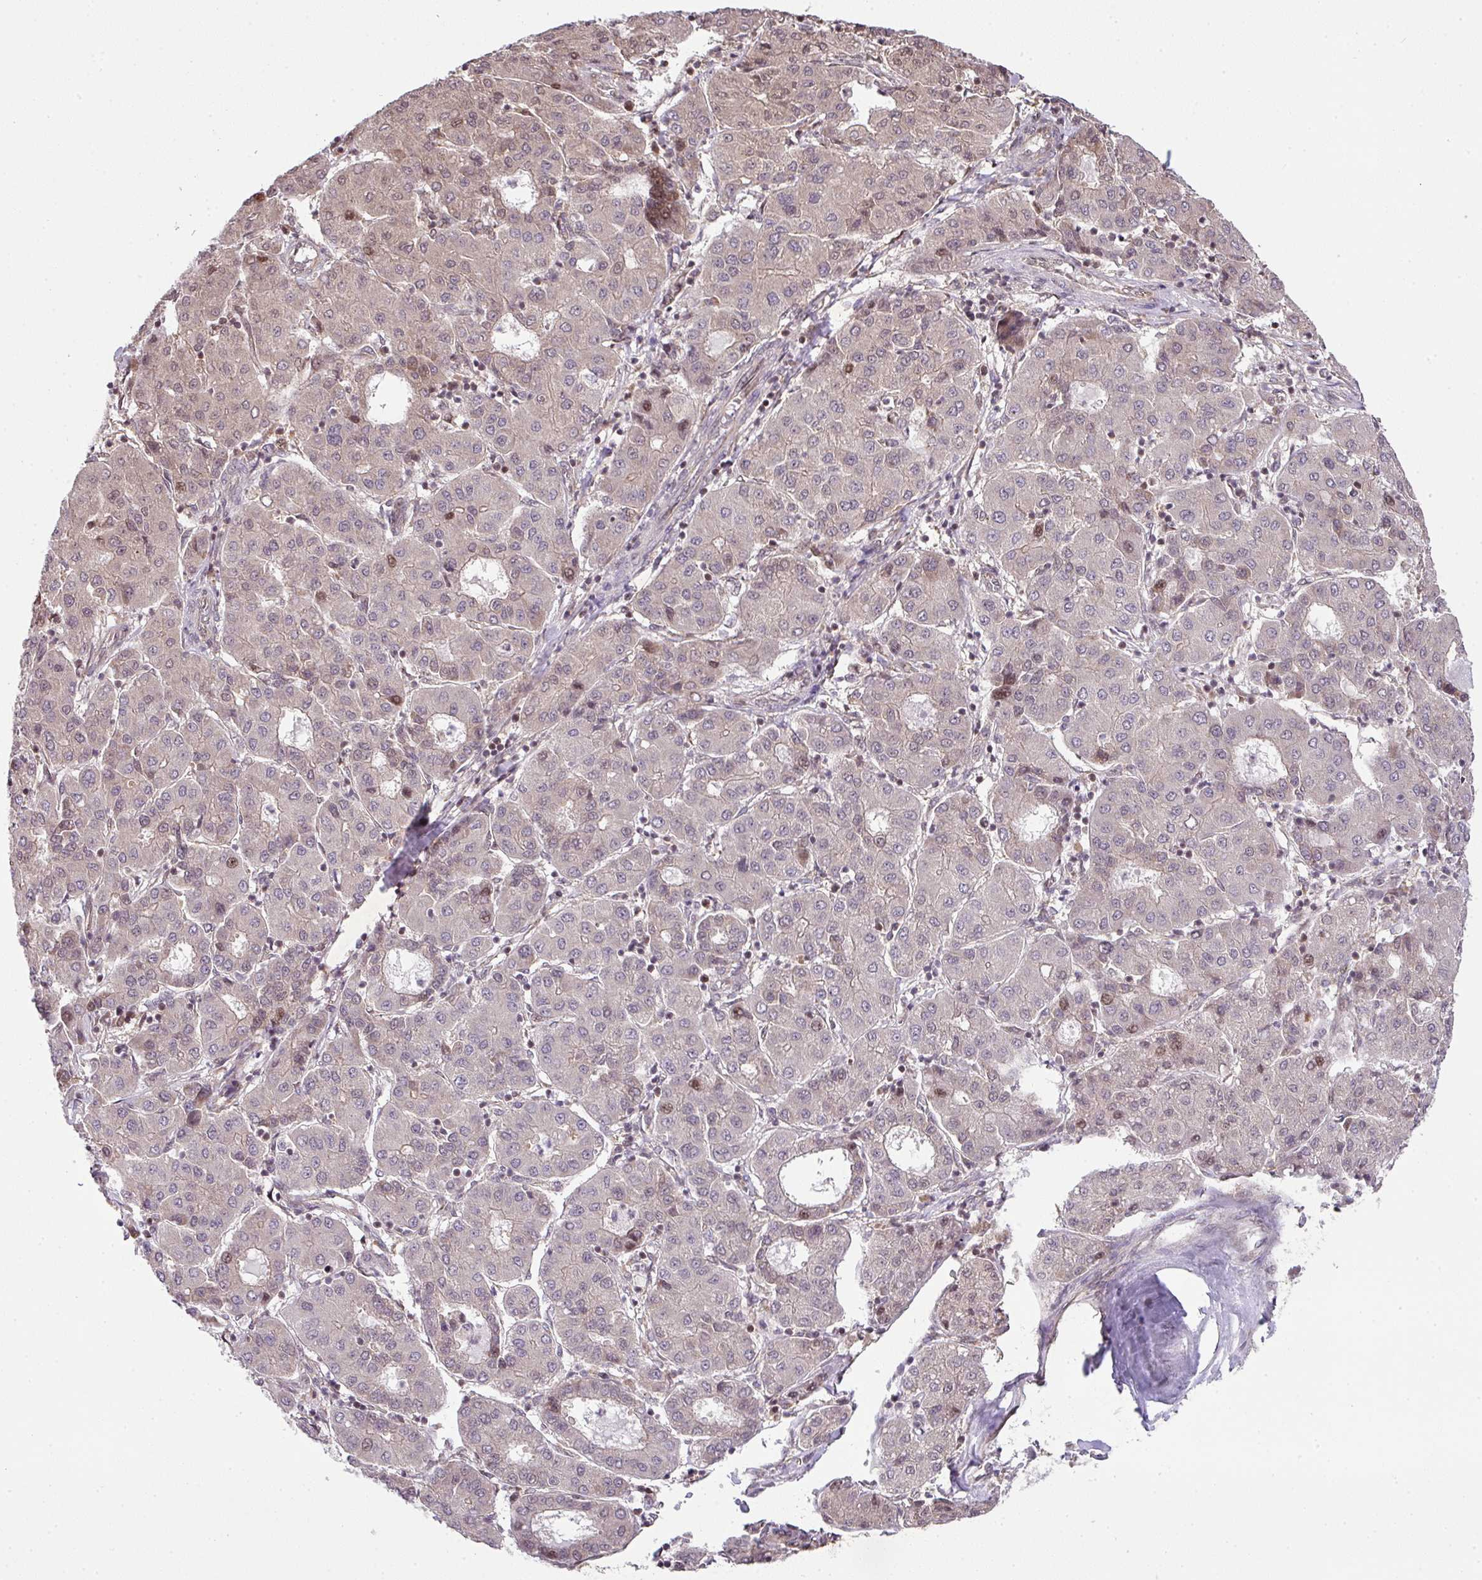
{"staining": {"intensity": "weak", "quantity": "<25%", "location": "nuclear"}, "tissue": "liver cancer", "cell_type": "Tumor cells", "image_type": "cancer", "snomed": [{"axis": "morphology", "description": "Carcinoma, Hepatocellular, NOS"}, {"axis": "topography", "description": "Liver"}], "caption": "Immunohistochemical staining of human liver hepatocellular carcinoma exhibits no significant positivity in tumor cells. (IHC, brightfield microscopy, high magnification).", "gene": "PLK1", "patient": {"sex": "male", "age": 65}}